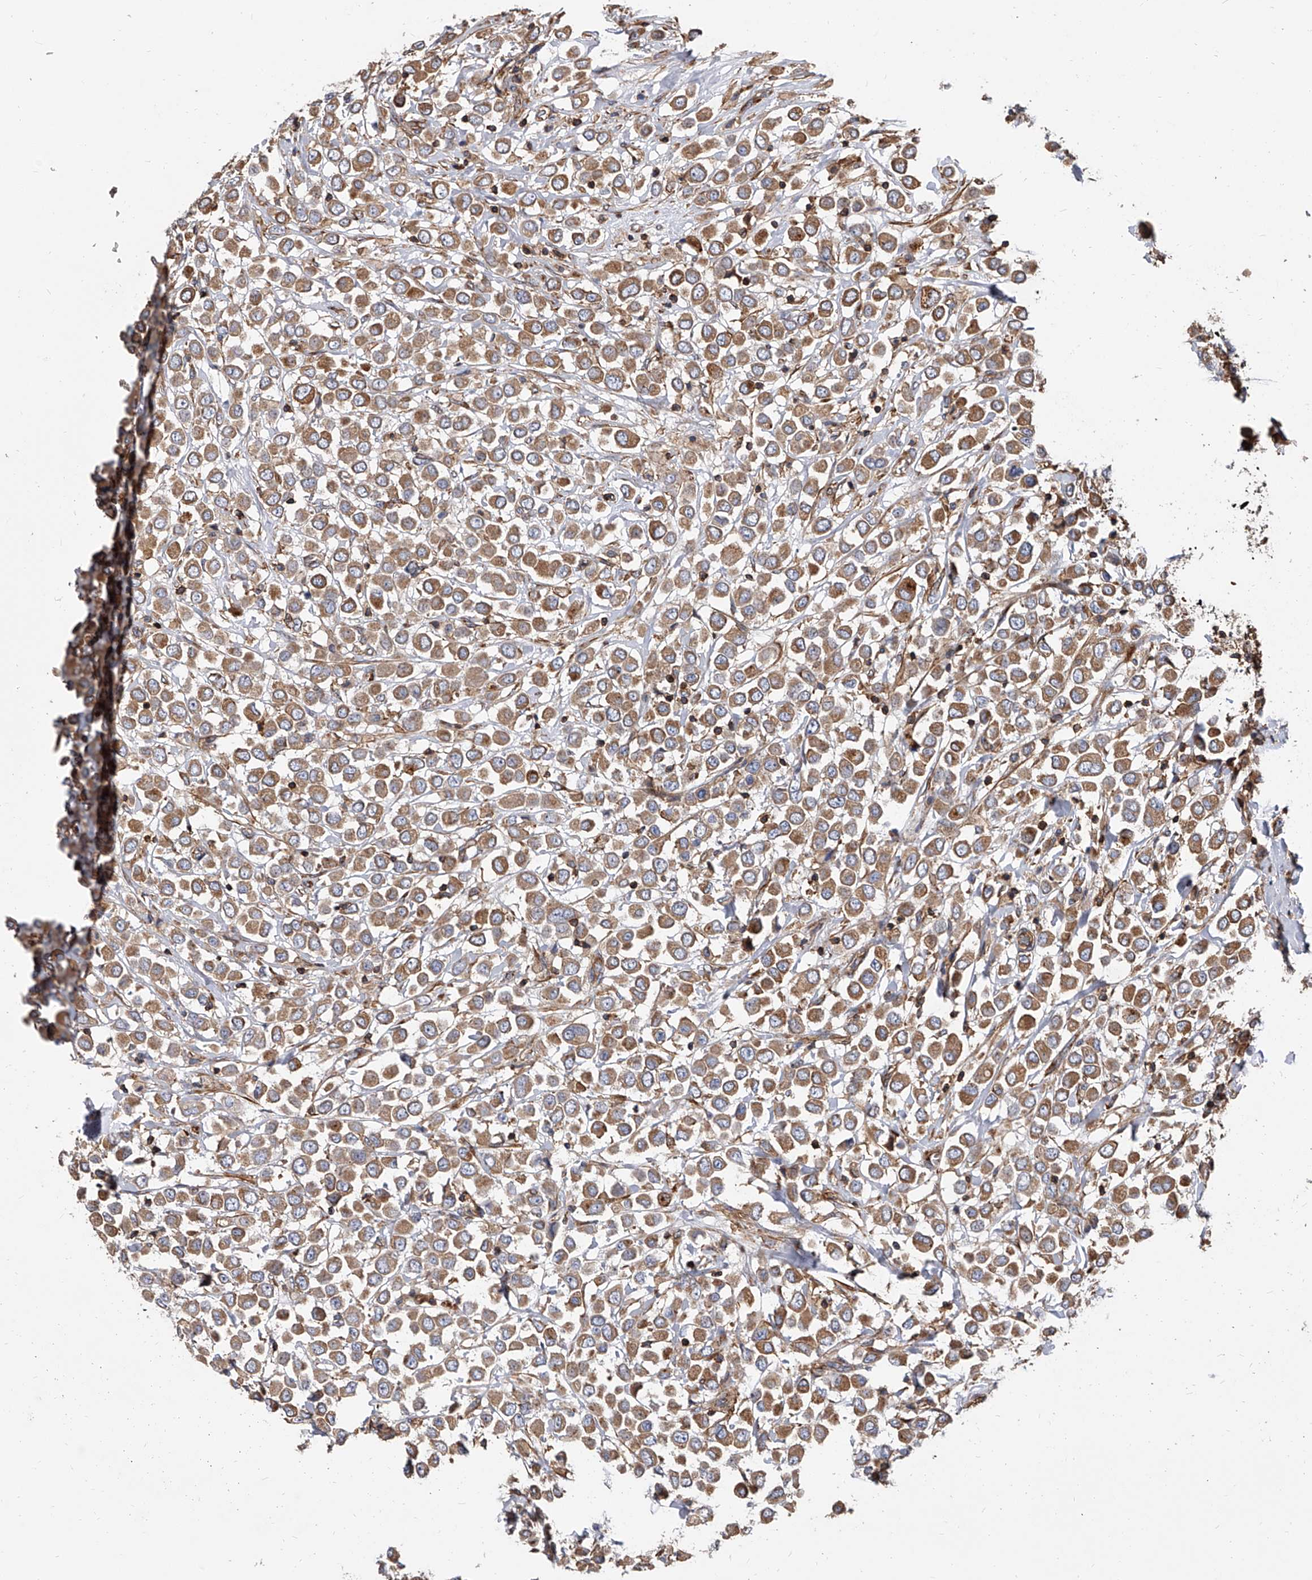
{"staining": {"intensity": "moderate", "quantity": ">75%", "location": "cytoplasmic/membranous"}, "tissue": "breast cancer", "cell_type": "Tumor cells", "image_type": "cancer", "snomed": [{"axis": "morphology", "description": "Duct carcinoma"}, {"axis": "topography", "description": "Breast"}], "caption": "A brown stain shows moderate cytoplasmic/membranous positivity of a protein in human intraductal carcinoma (breast) tumor cells.", "gene": "PISD", "patient": {"sex": "female", "age": 61}}